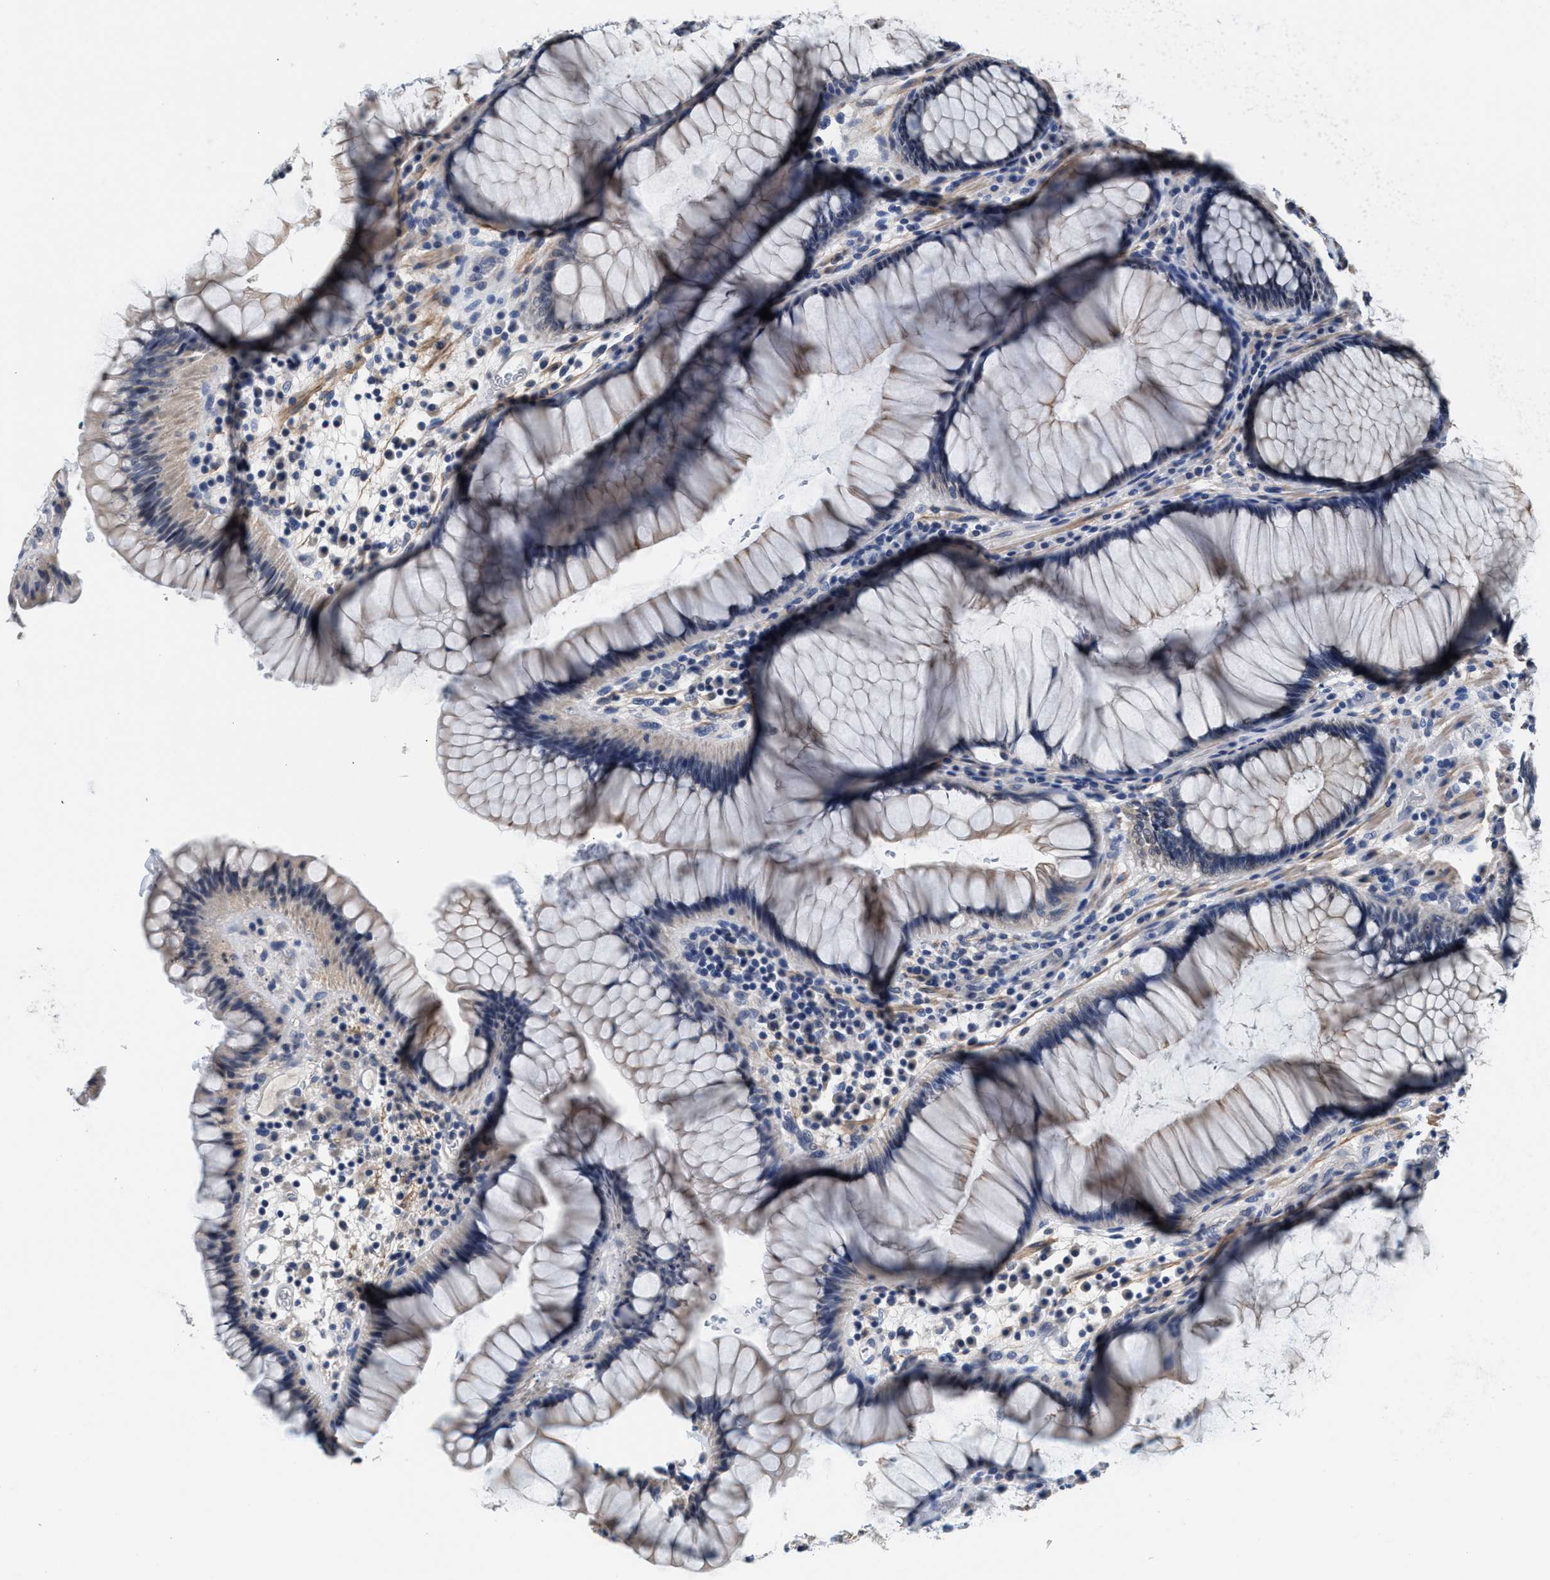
{"staining": {"intensity": "weak", "quantity": "<25%", "location": "cytoplasmic/membranous"}, "tissue": "rectum", "cell_type": "Glandular cells", "image_type": "normal", "snomed": [{"axis": "morphology", "description": "Normal tissue, NOS"}, {"axis": "topography", "description": "Rectum"}], "caption": "Immunohistochemistry (IHC) image of benign rectum: human rectum stained with DAB shows no significant protein expression in glandular cells. (Immunohistochemistry, brightfield microscopy, high magnification).", "gene": "MYH3", "patient": {"sex": "male", "age": 51}}